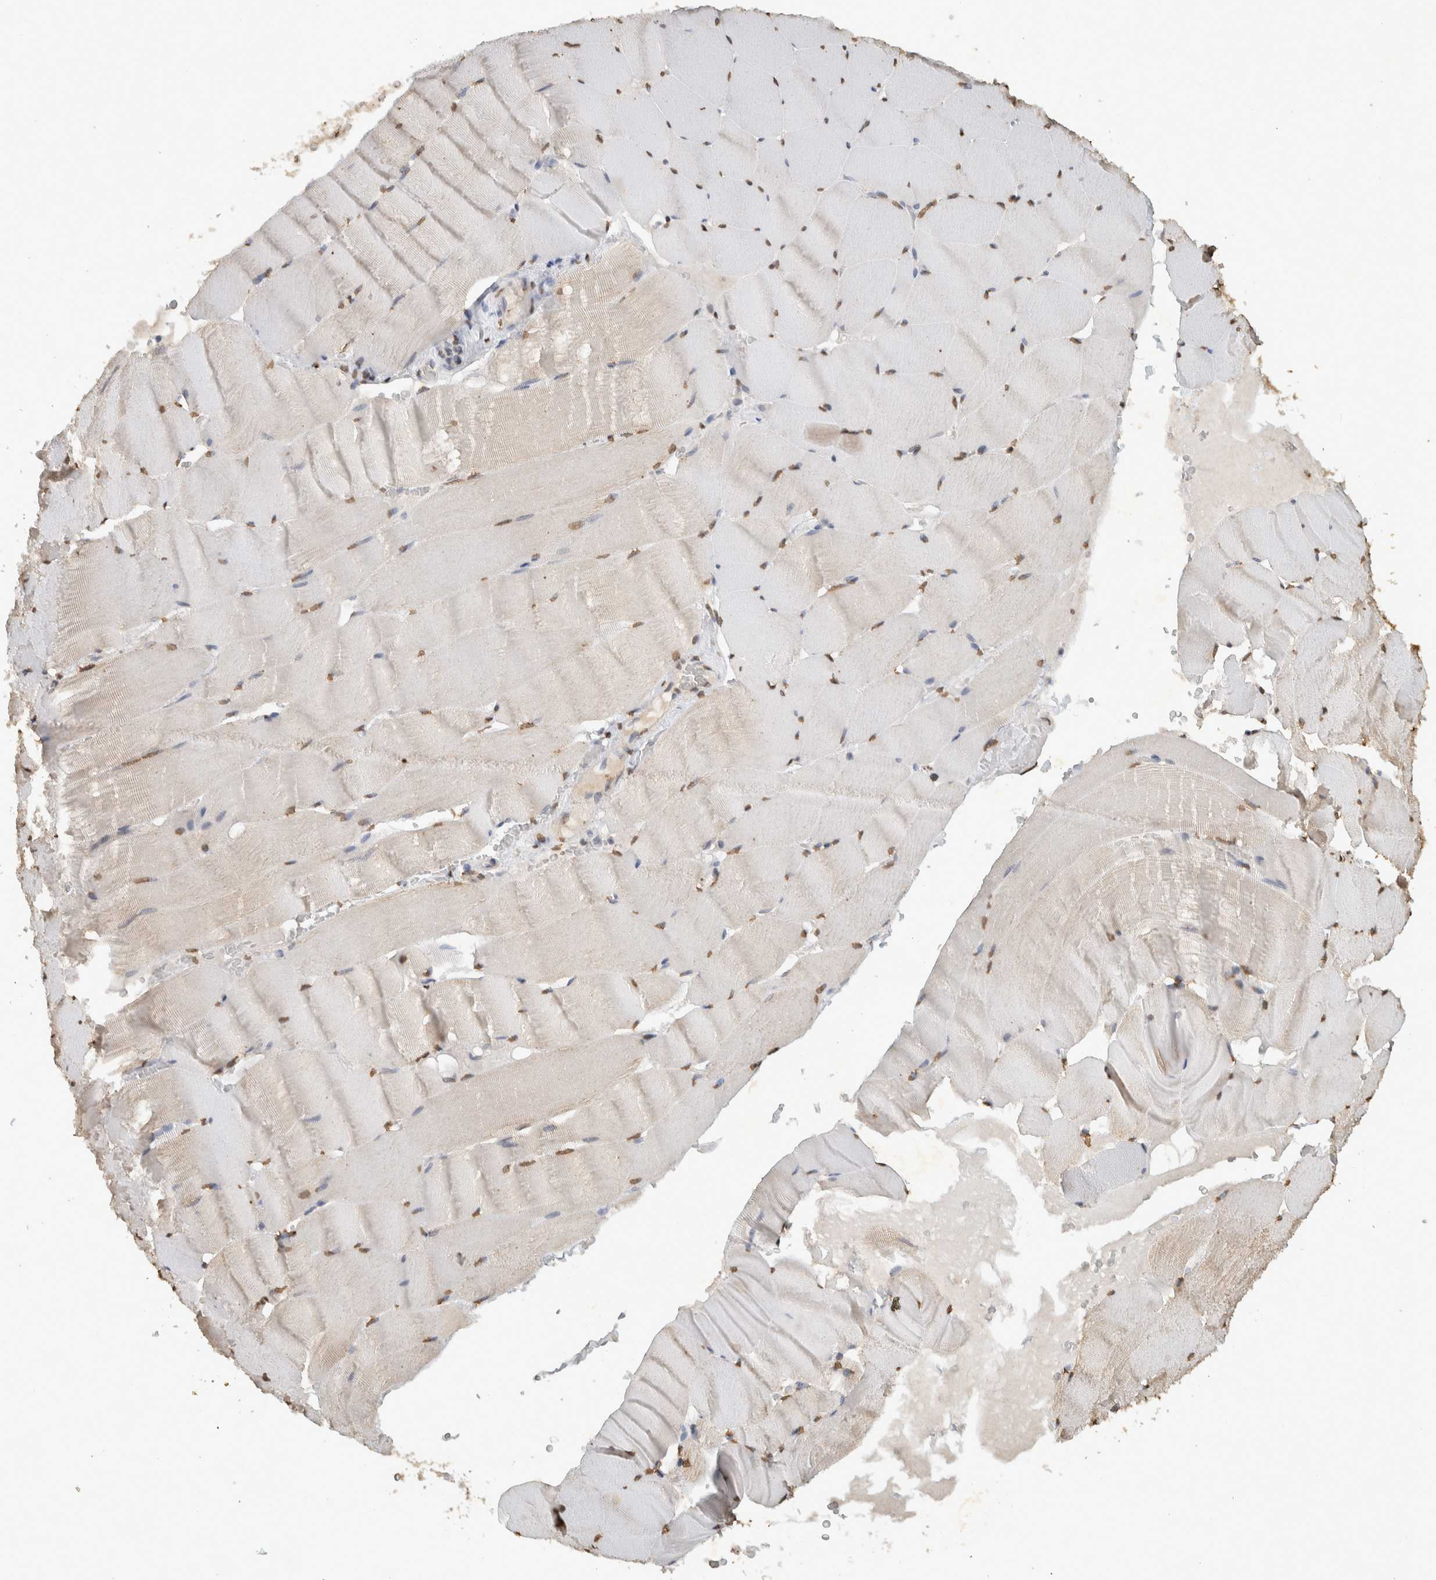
{"staining": {"intensity": "moderate", "quantity": "25%-75%", "location": "nuclear"}, "tissue": "skeletal muscle", "cell_type": "Myocytes", "image_type": "normal", "snomed": [{"axis": "morphology", "description": "Normal tissue, NOS"}, {"axis": "topography", "description": "Skeletal muscle"}], "caption": "Immunohistochemistry micrograph of normal human skeletal muscle stained for a protein (brown), which demonstrates medium levels of moderate nuclear expression in about 25%-75% of myocytes.", "gene": "HAND2", "patient": {"sex": "male", "age": 62}}